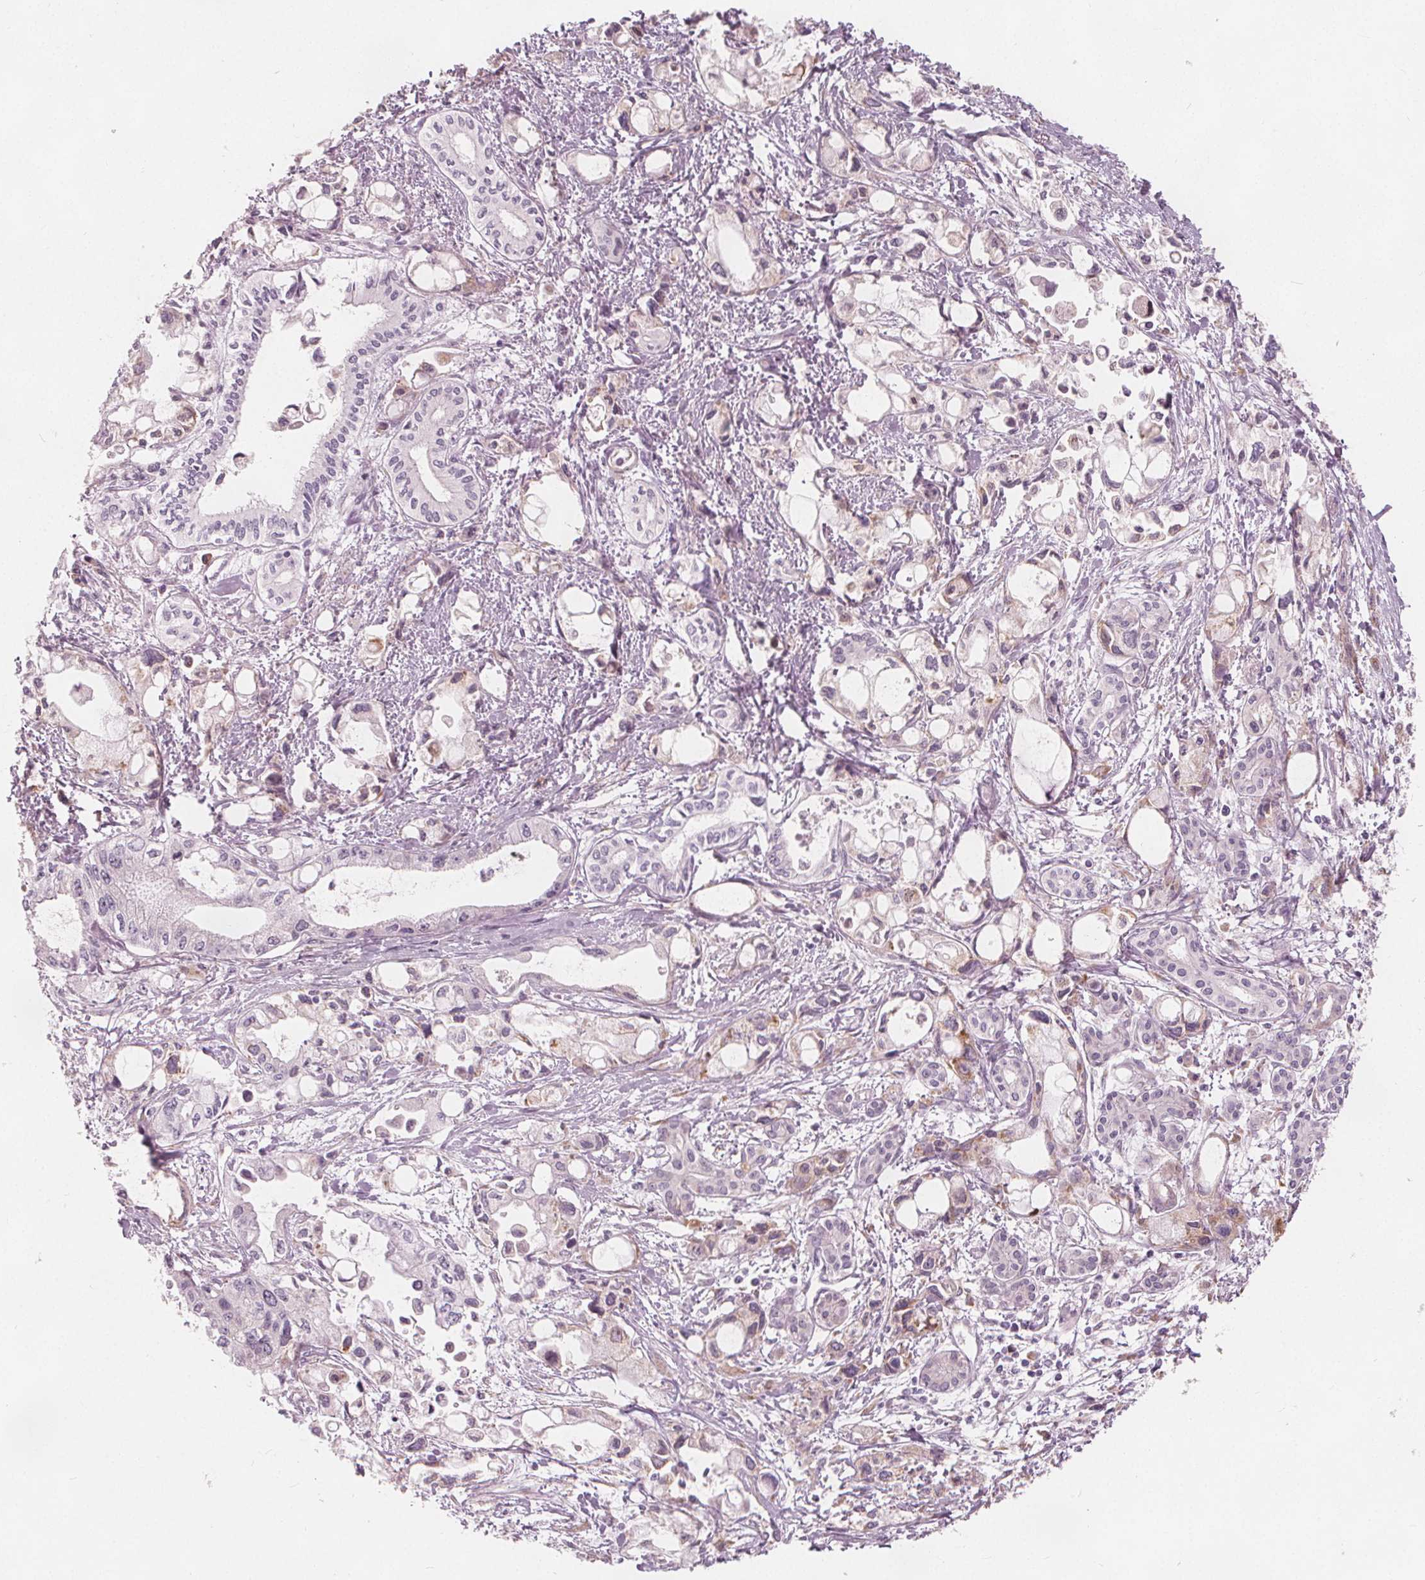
{"staining": {"intensity": "negative", "quantity": "none", "location": "none"}, "tissue": "pancreatic cancer", "cell_type": "Tumor cells", "image_type": "cancer", "snomed": [{"axis": "morphology", "description": "Adenocarcinoma, NOS"}, {"axis": "topography", "description": "Pancreas"}], "caption": "DAB (3,3'-diaminobenzidine) immunohistochemical staining of human pancreatic adenocarcinoma exhibits no significant positivity in tumor cells. (DAB (3,3'-diaminobenzidine) immunohistochemistry with hematoxylin counter stain).", "gene": "BRSK1", "patient": {"sex": "female", "age": 61}}